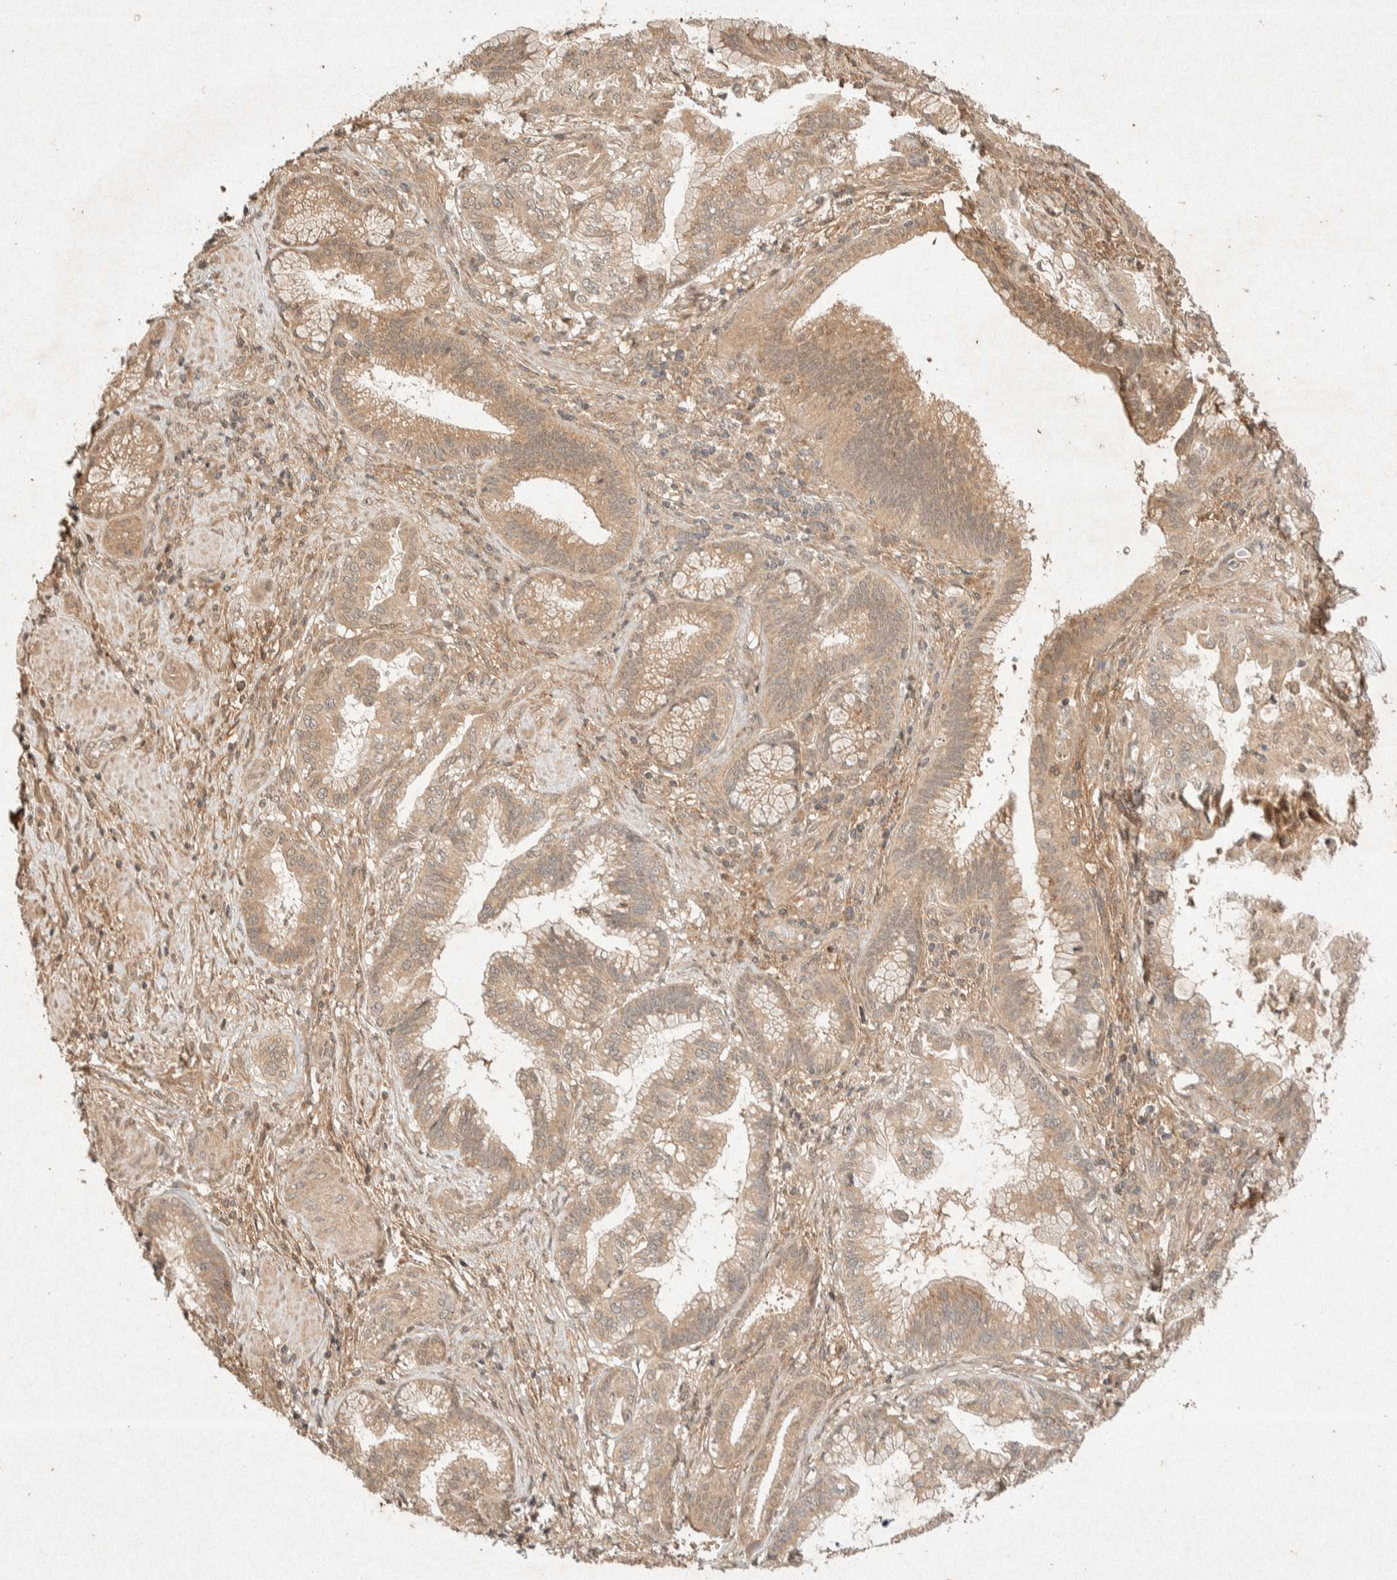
{"staining": {"intensity": "weak", "quantity": ">75%", "location": "cytoplasmic/membranous"}, "tissue": "pancreatic cancer", "cell_type": "Tumor cells", "image_type": "cancer", "snomed": [{"axis": "morphology", "description": "Adenocarcinoma, NOS"}, {"axis": "topography", "description": "Pancreas"}], "caption": "Protein analysis of pancreatic adenocarcinoma tissue demonstrates weak cytoplasmic/membranous positivity in about >75% of tumor cells.", "gene": "THRA", "patient": {"sex": "female", "age": 64}}